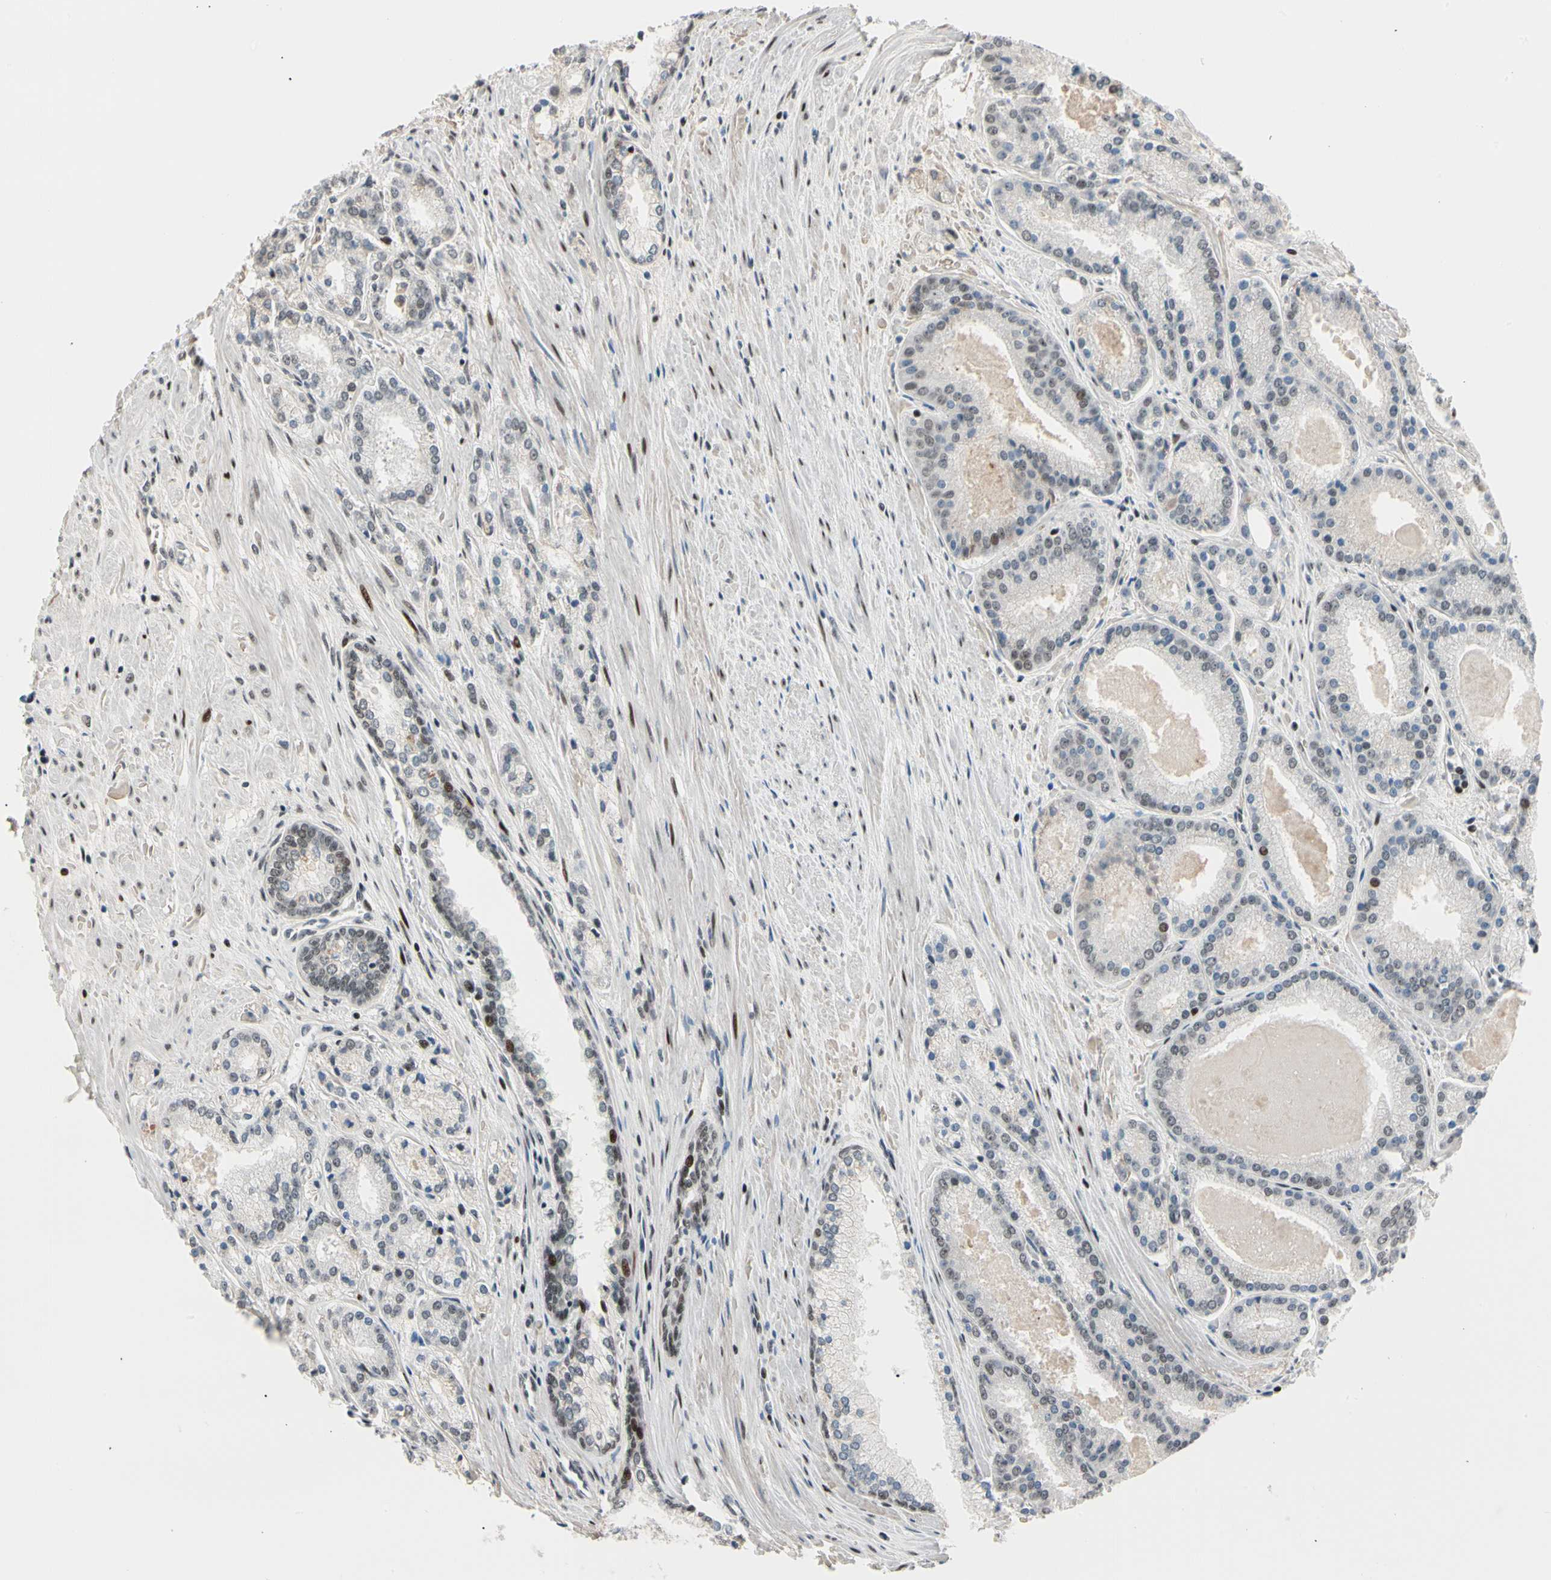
{"staining": {"intensity": "weak", "quantity": "<25%", "location": "nuclear"}, "tissue": "prostate cancer", "cell_type": "Tumor cells", "image_type": "cancer", "snomed": [{"axis": "morphology", "description": "Adenocarcinoma, Low grade"}, {"axis": "topography", "description": "Prostate"}], "caption": "There is no significant expression in tumor cells of prostate adenocarcinoma (low-grade). (DAB (3,3'-diaminobenzidine) immunohistochemistry (IHC) with hematoxylin counter stain).", "gene": "FOXO3", "patient": {"sex": "male", "age": 59}}